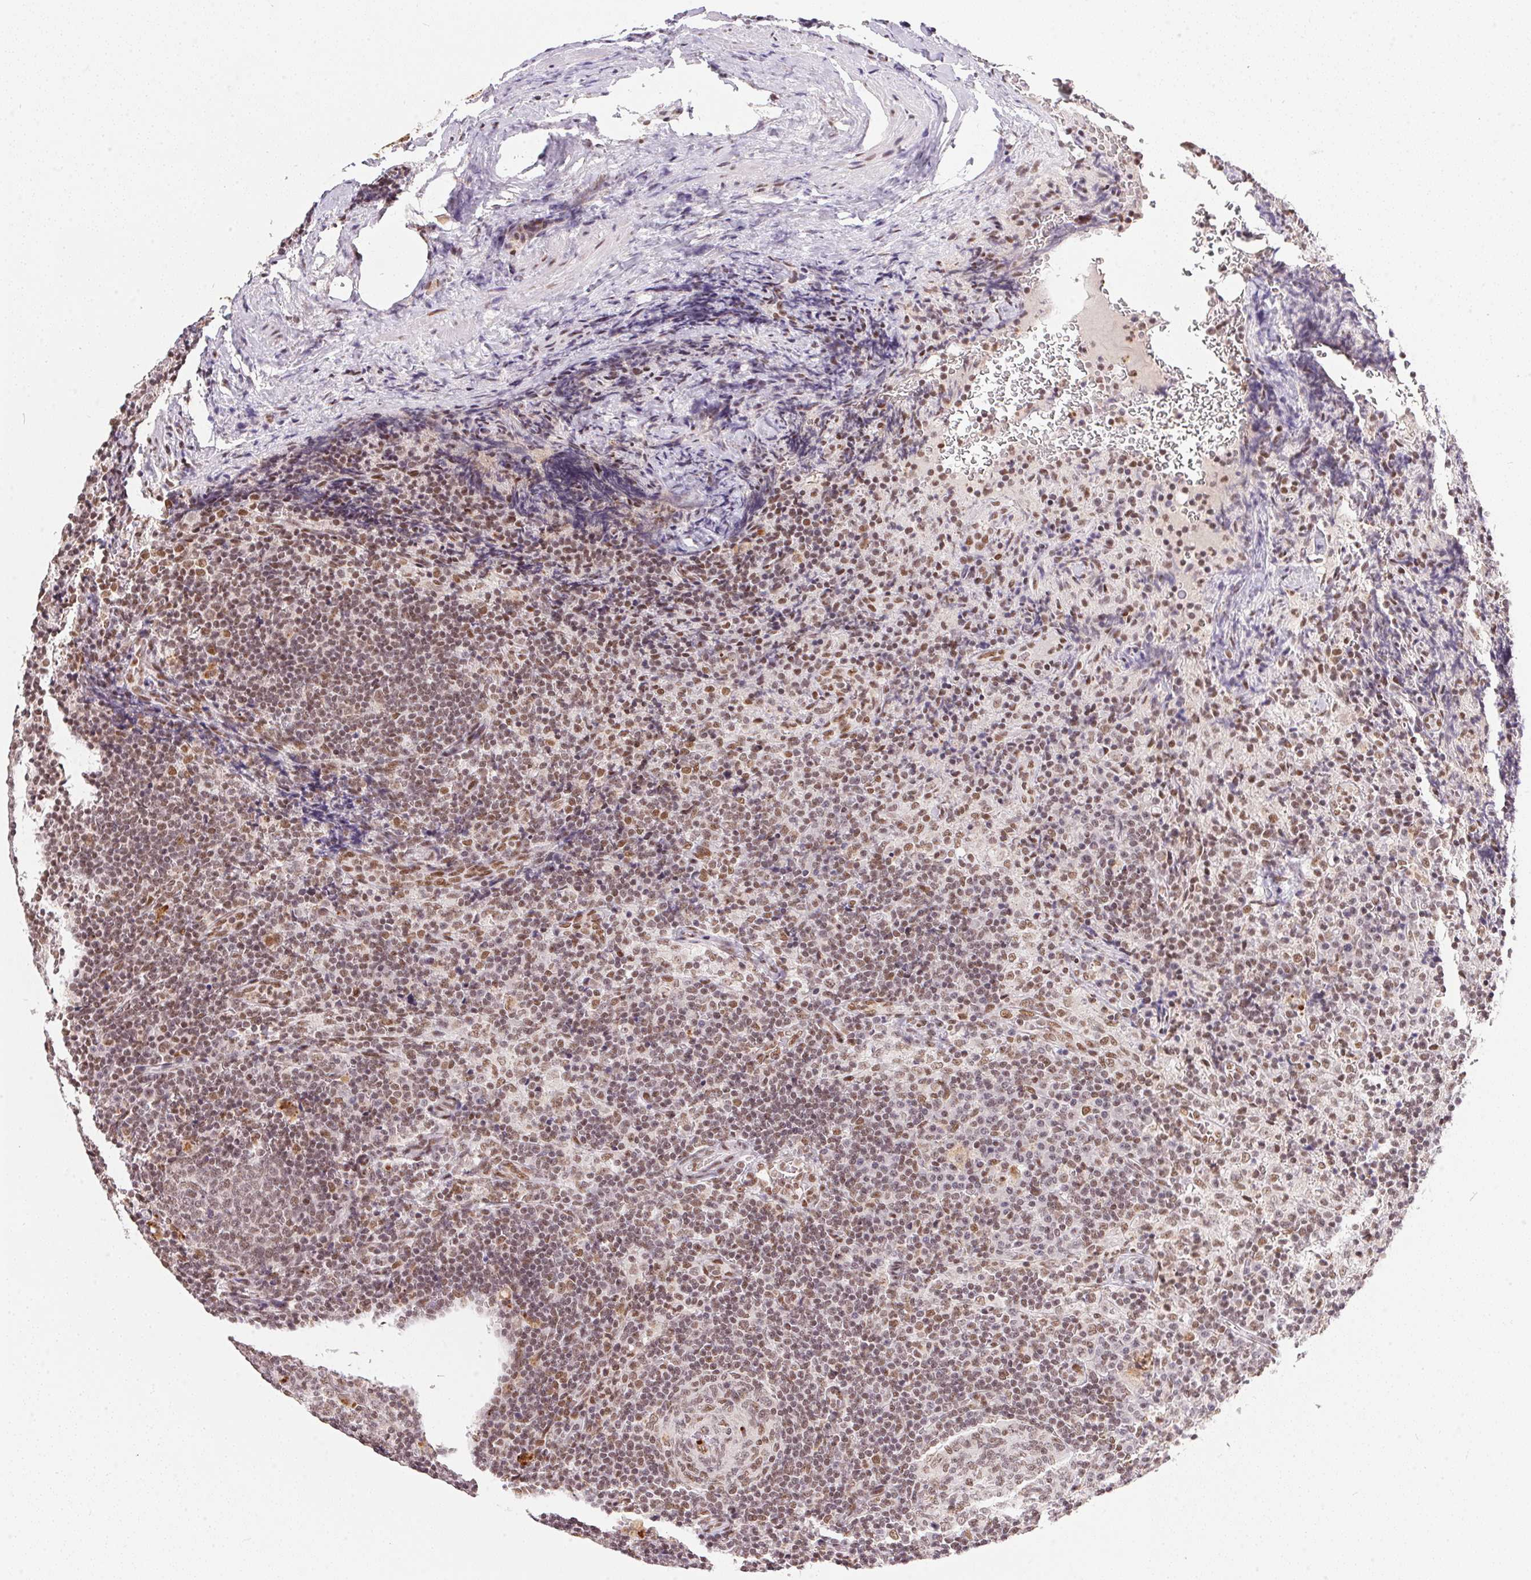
{"staining": {"intensity": "moderate", "quantity": "25%-75%", "location": "nuclear"}, "tissue": "lymph node", "cell_type": "Germinal center cells", "image_type": "normal", "snomed": [{"axis": "morphology", "description": "Normal tissue, NOS"}, {"axis": "topography", "description": "Lymph node"}], "caption": "This is a micrograph of immunohistochemistry (IHC) staining of benign lymph node, which shows moderate staining in the nuclear of germinal center cells.", "gene": "NFE2L1", "patient": {"sex": "male", "age": 67}}